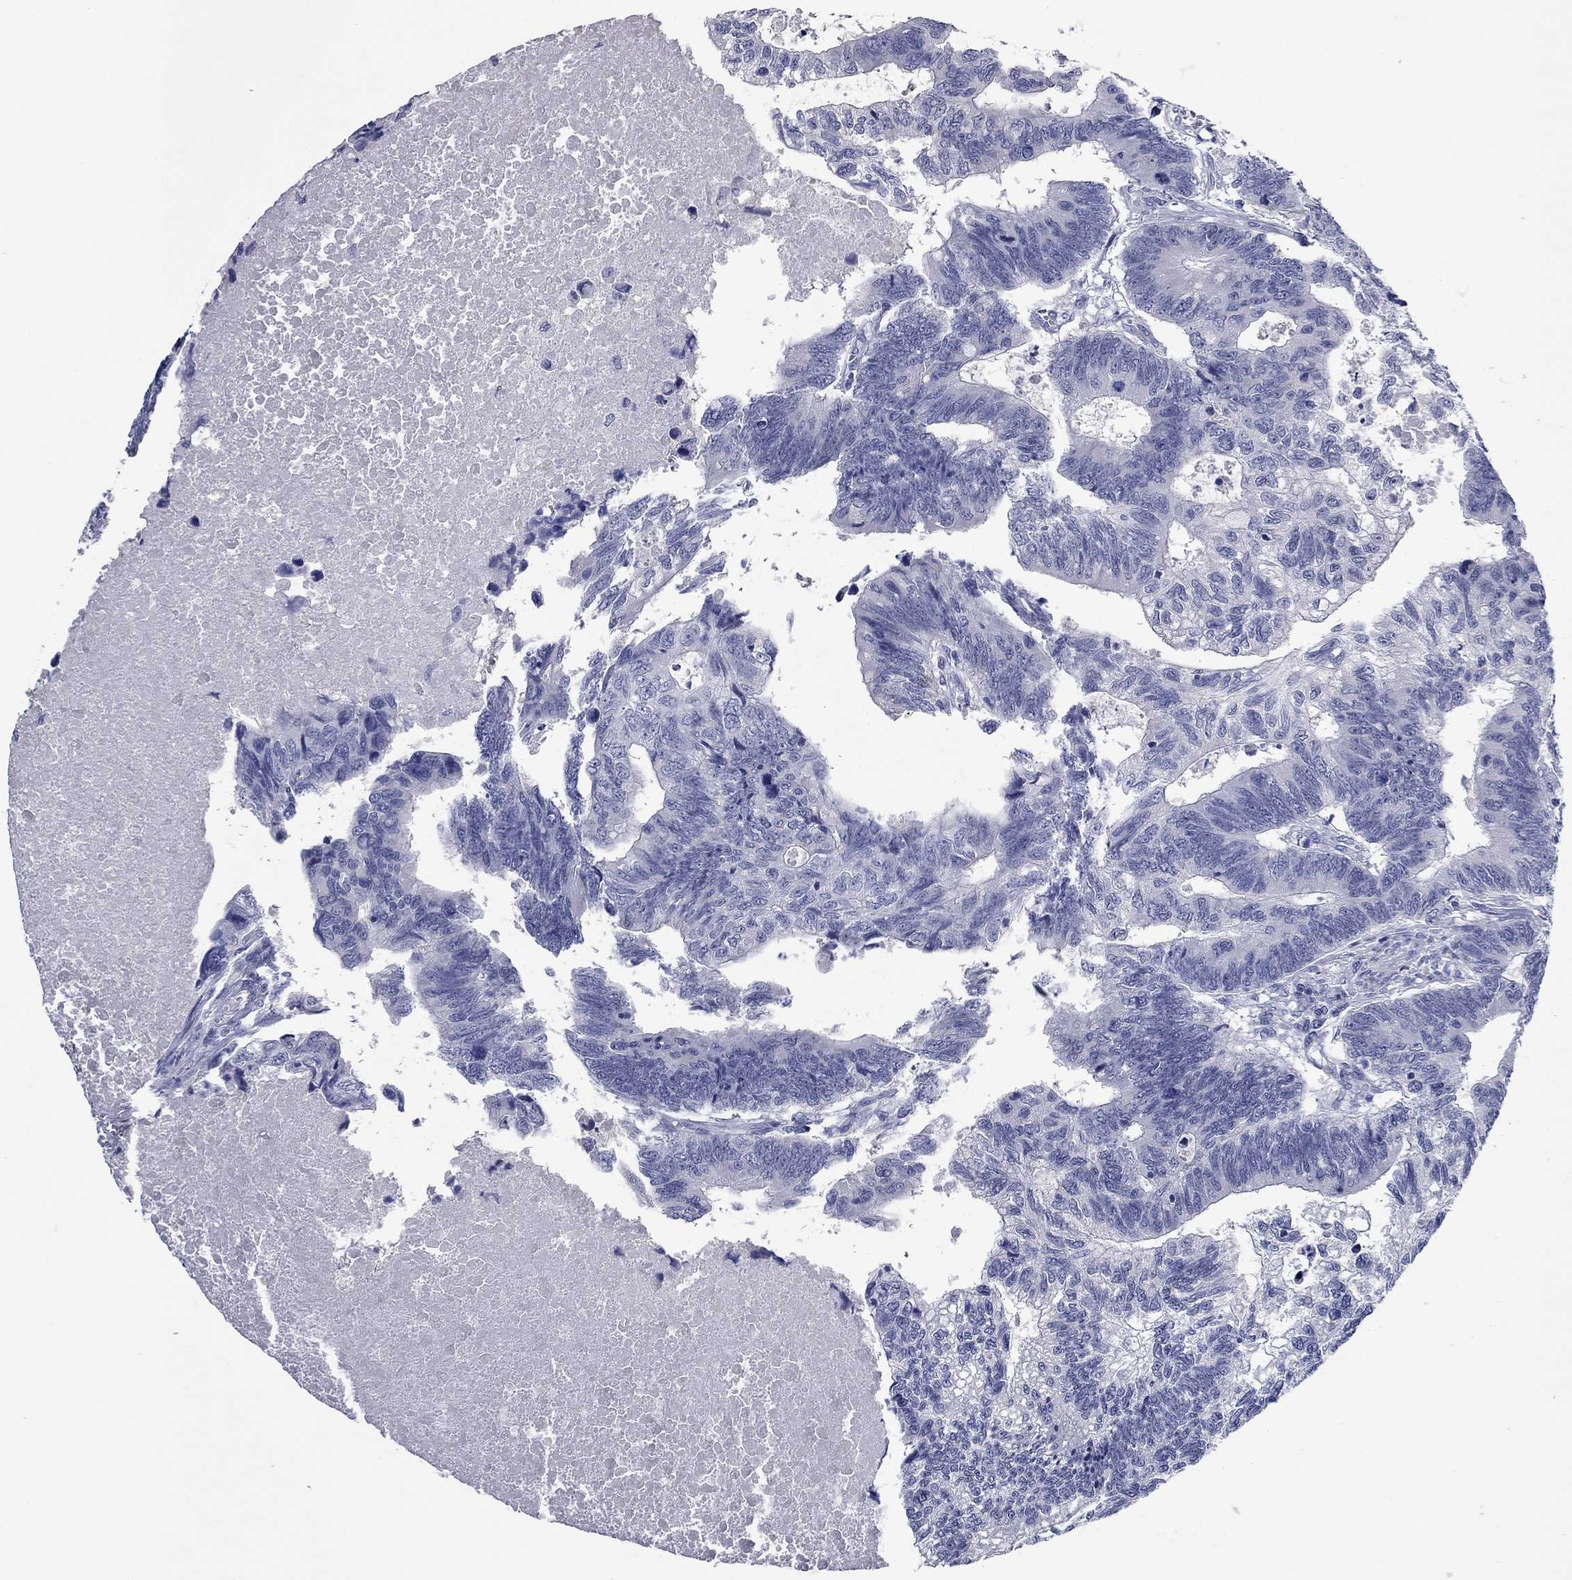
{"staining": {"intensity": "negative", "quantity": "none", "location": "none"}, "tissue": "colorectal cancer", "cell_type": "Tumor cells", "image_type": "cancer", "snomed": [{"axis": "morphology", "description": "Adenocarcinoma, NOS"}, {"axis": "topography", "description": "Colon"}], "caption": "High power microscopy photomicrograph of an immunohistochemistry (IHC) photomicrograph of colorectal cancer, revealing no significant expression in tumor cells.", "gene": "KIRREL2", "patient": {"sex": "female", "age": 77}}